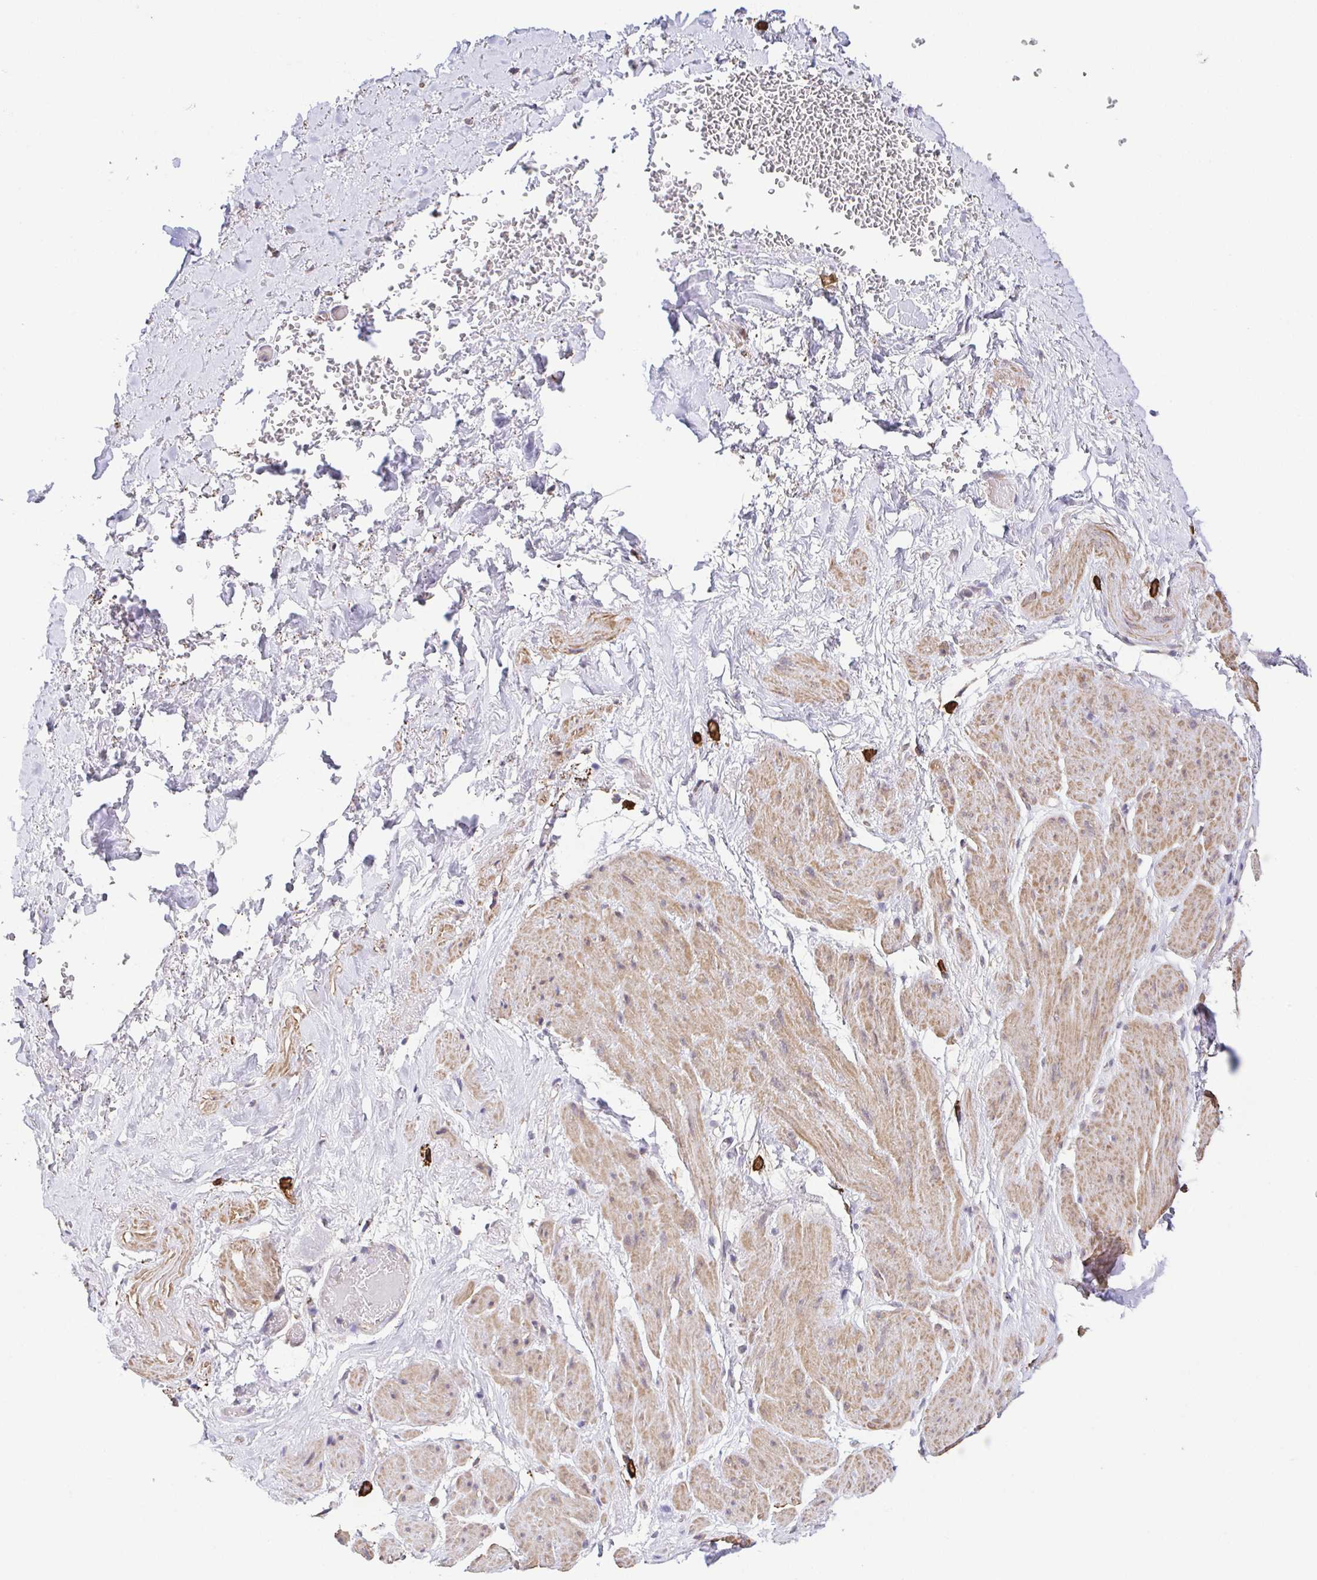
{"staining": {"intensity": "negative", "quantity": "none", "location": "none"}, "tissue": "adipose tissue", "cell_type": "Adipocytes", "image_type": "normal", "snomed": [{"axis": "morphology", "description": "Normal tissue, NOS"}, {"axis": "topography", "description": "Vagina"}, {"axis": "topography", "description": "Peripheral nerve tissue"}], "caption": "Protein analysis of unremarkable adipose tissue demonstrates no significant positivity in adipocytes.", "gene": "PREPL", "patient": {"sex": "female", "age": 71}}